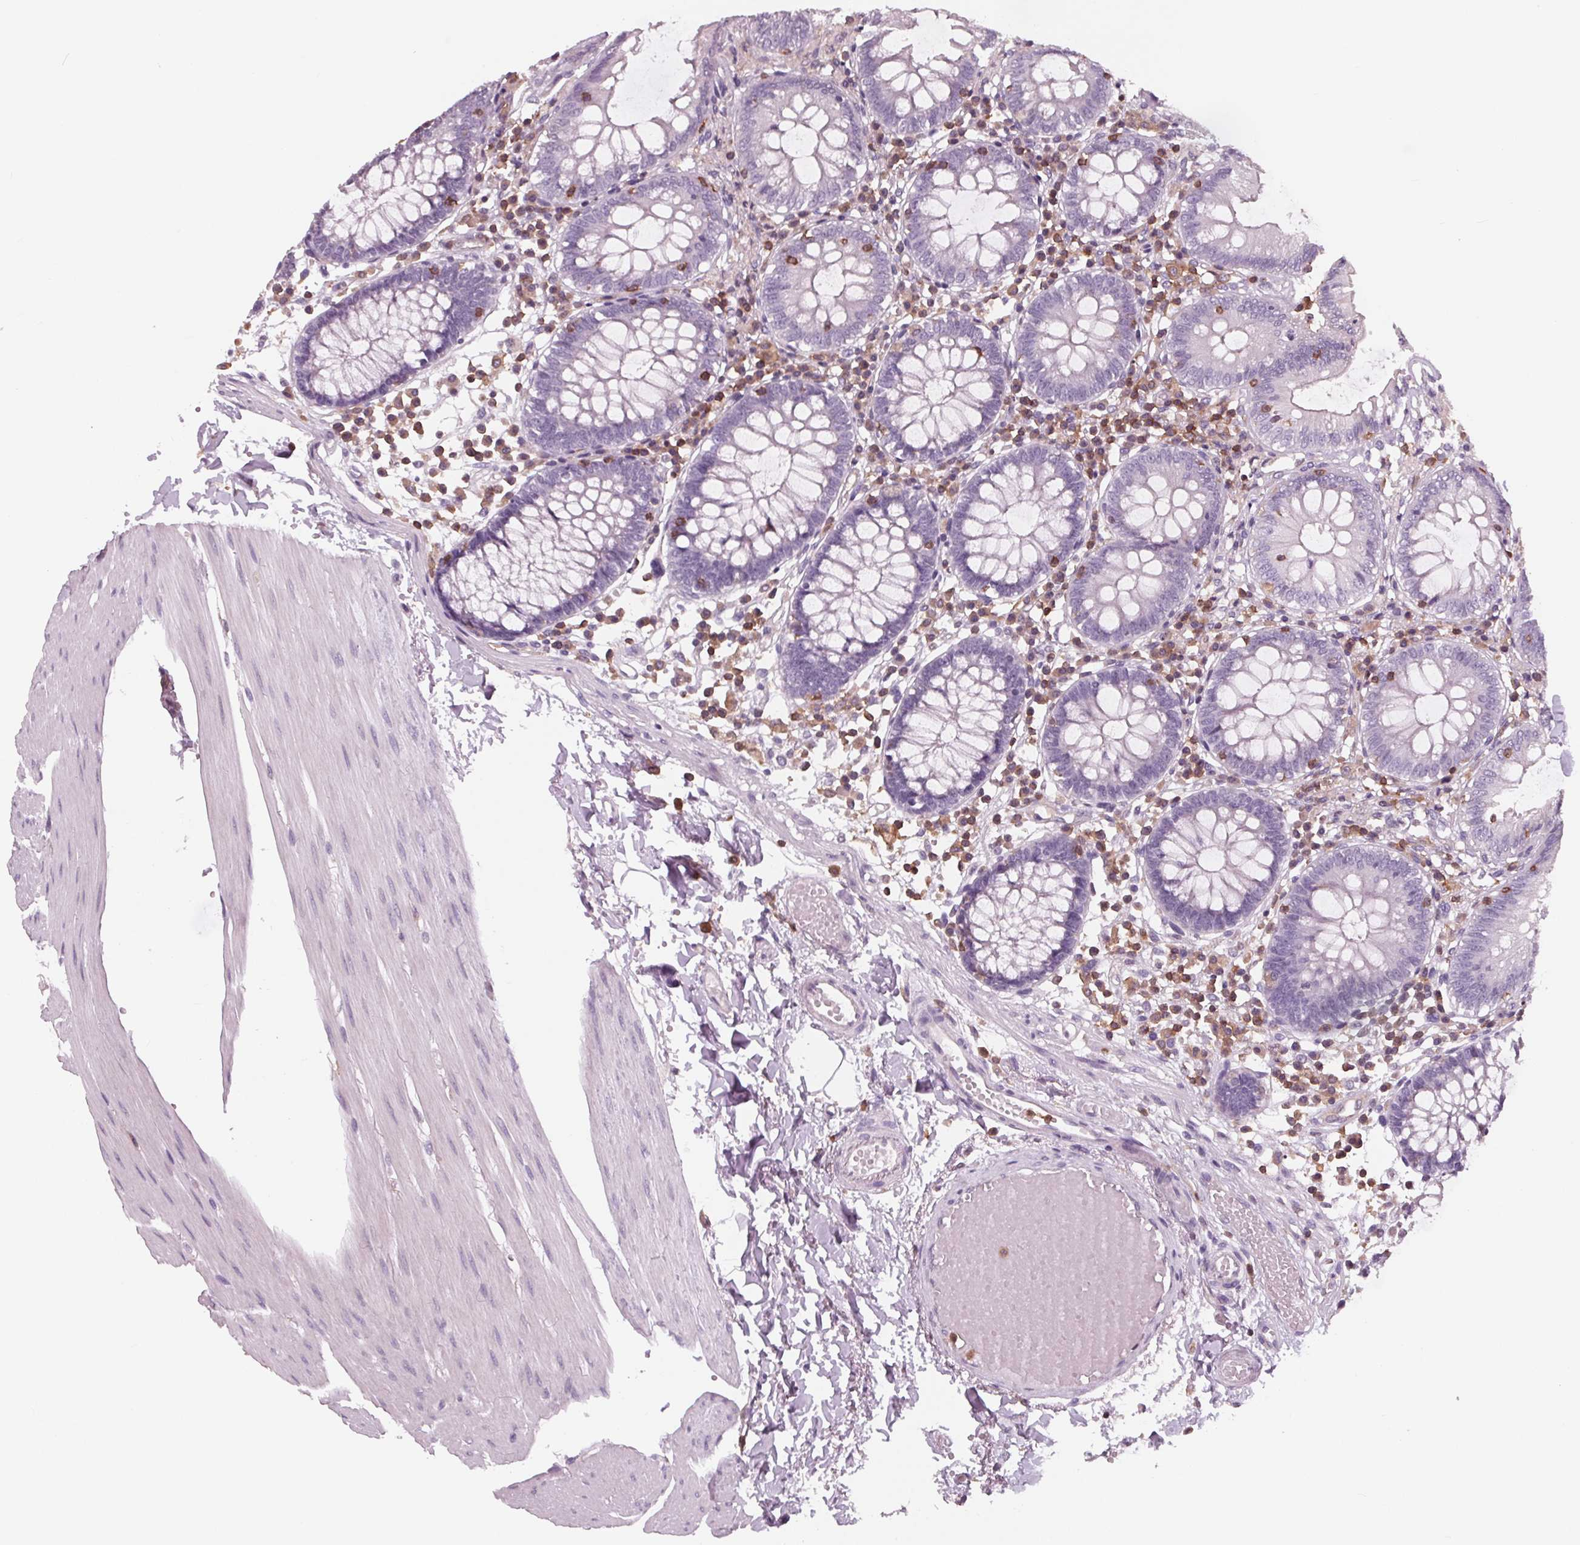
{"staining": {"intensity": "negative", "quantity": "none", "location": "none"}, "tissue": "colon", "cell_type": "Endothelial cells", "image_type": "normal", "snomed": [{"axis": "morphology", "description": "Normal tissue, NOS"}, {"axis": "morphology", "description": "Adenocarcinoma, NOS"}, {"axis": "topography", "description": "Colon"}], "caption": "A high-resolution image shows immunohistochemistry (IHC) staining of normal colon, which shows no significant positivity in endothelial cells.", "gene": "ARHGAP25", "patient": {"sex": "male", "age": 83}}